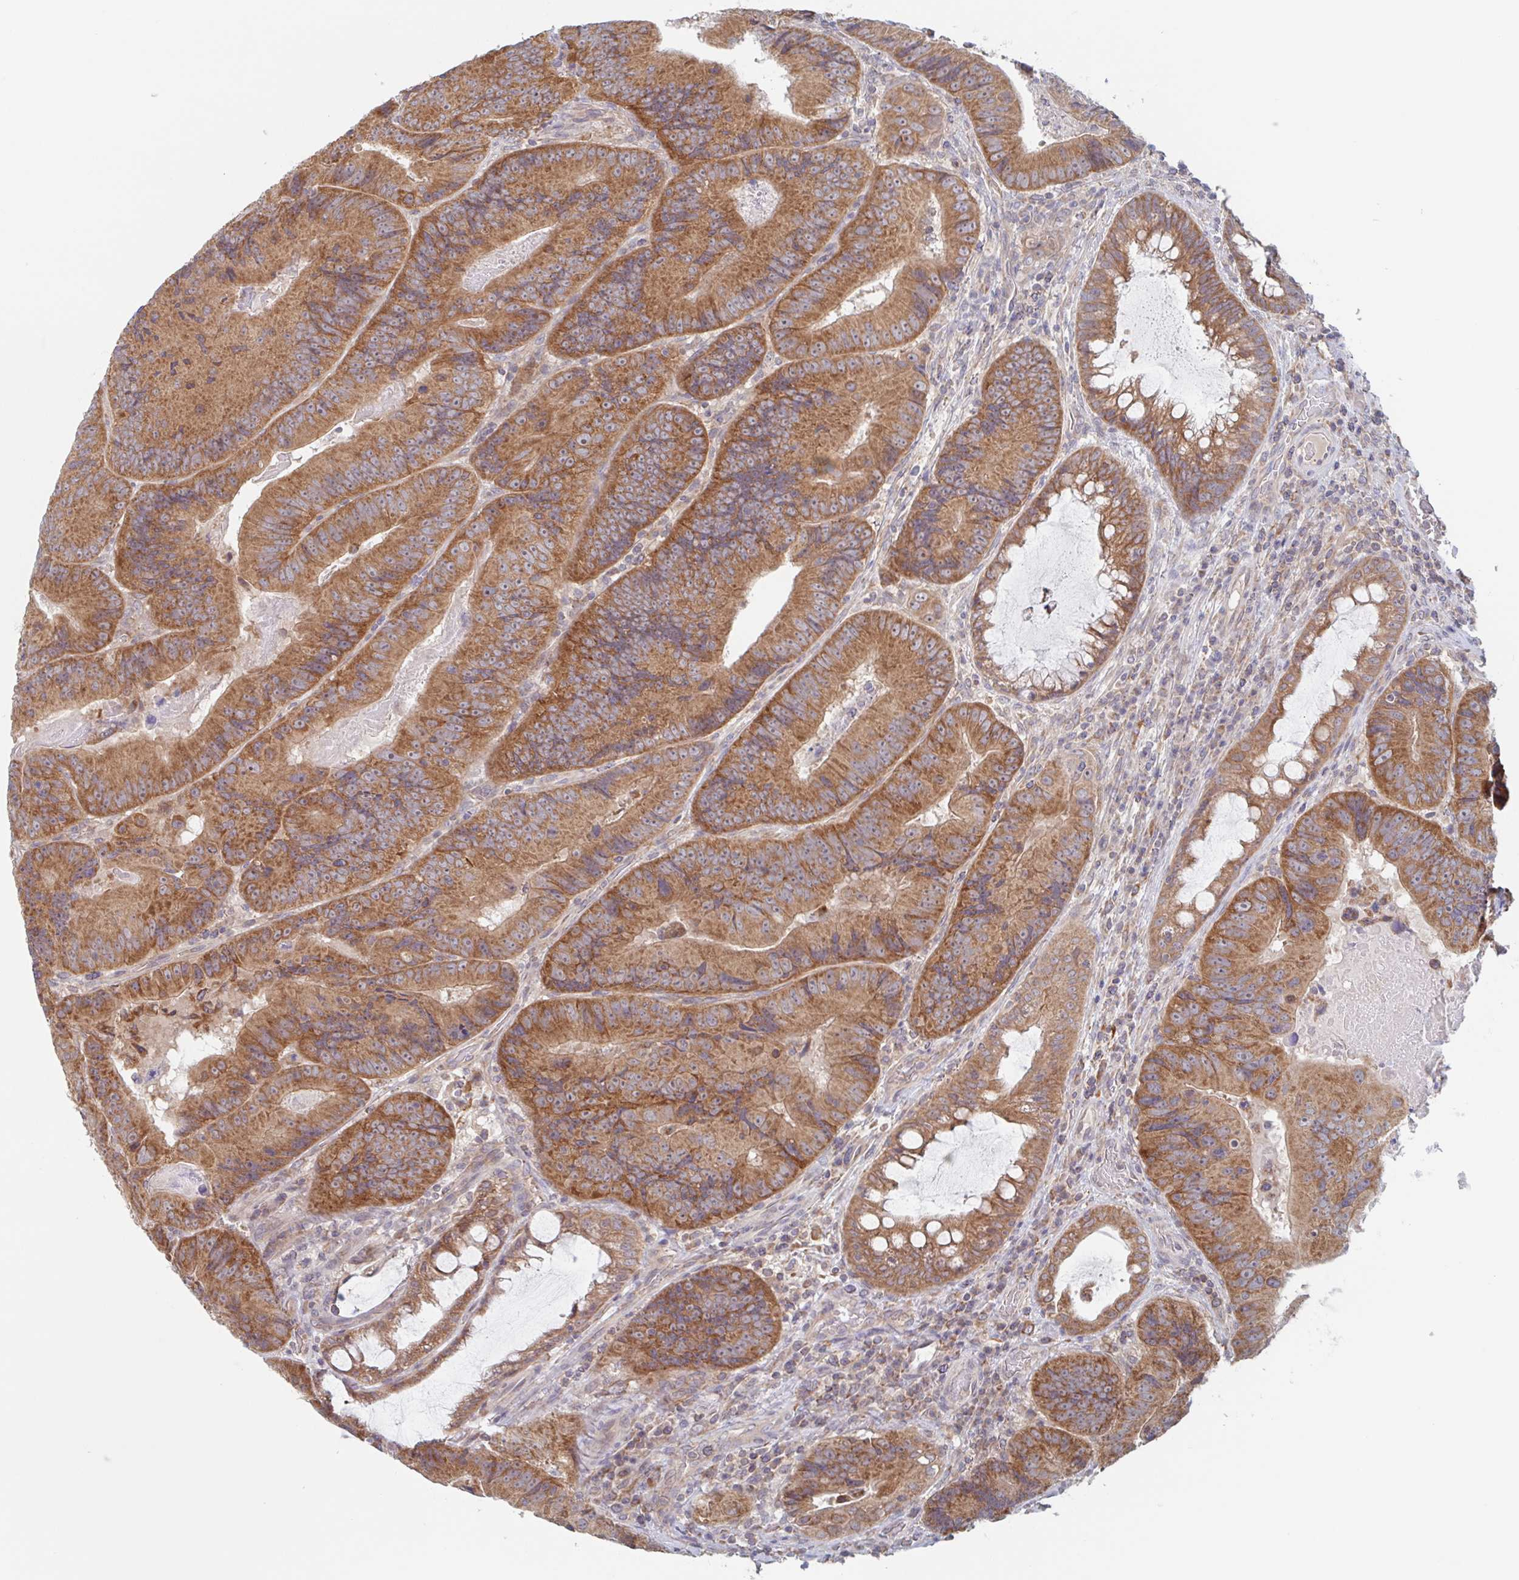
{"staining": {"intensity": "strong", "quantity": ">75%", "location": "cytoplasmic/membranous"}, "tissue": "colorectal cancer", "cell_type": "Tumor cells", "image_type": "cancer", "snomed": [{"axis": "morphology", "description": "Adenocarcinoma, NOS"}, {"axis": "topography", "description": "Colon"}], "caption": "Adenocarcinoma (colorectal) stained for a protein (brown) demonstrates strong cytoplasmic/membranous positive expression in approximately >75% of tumor cells.", "gene": "SURF1", "patient": {"sex": "female", "age": 86}}